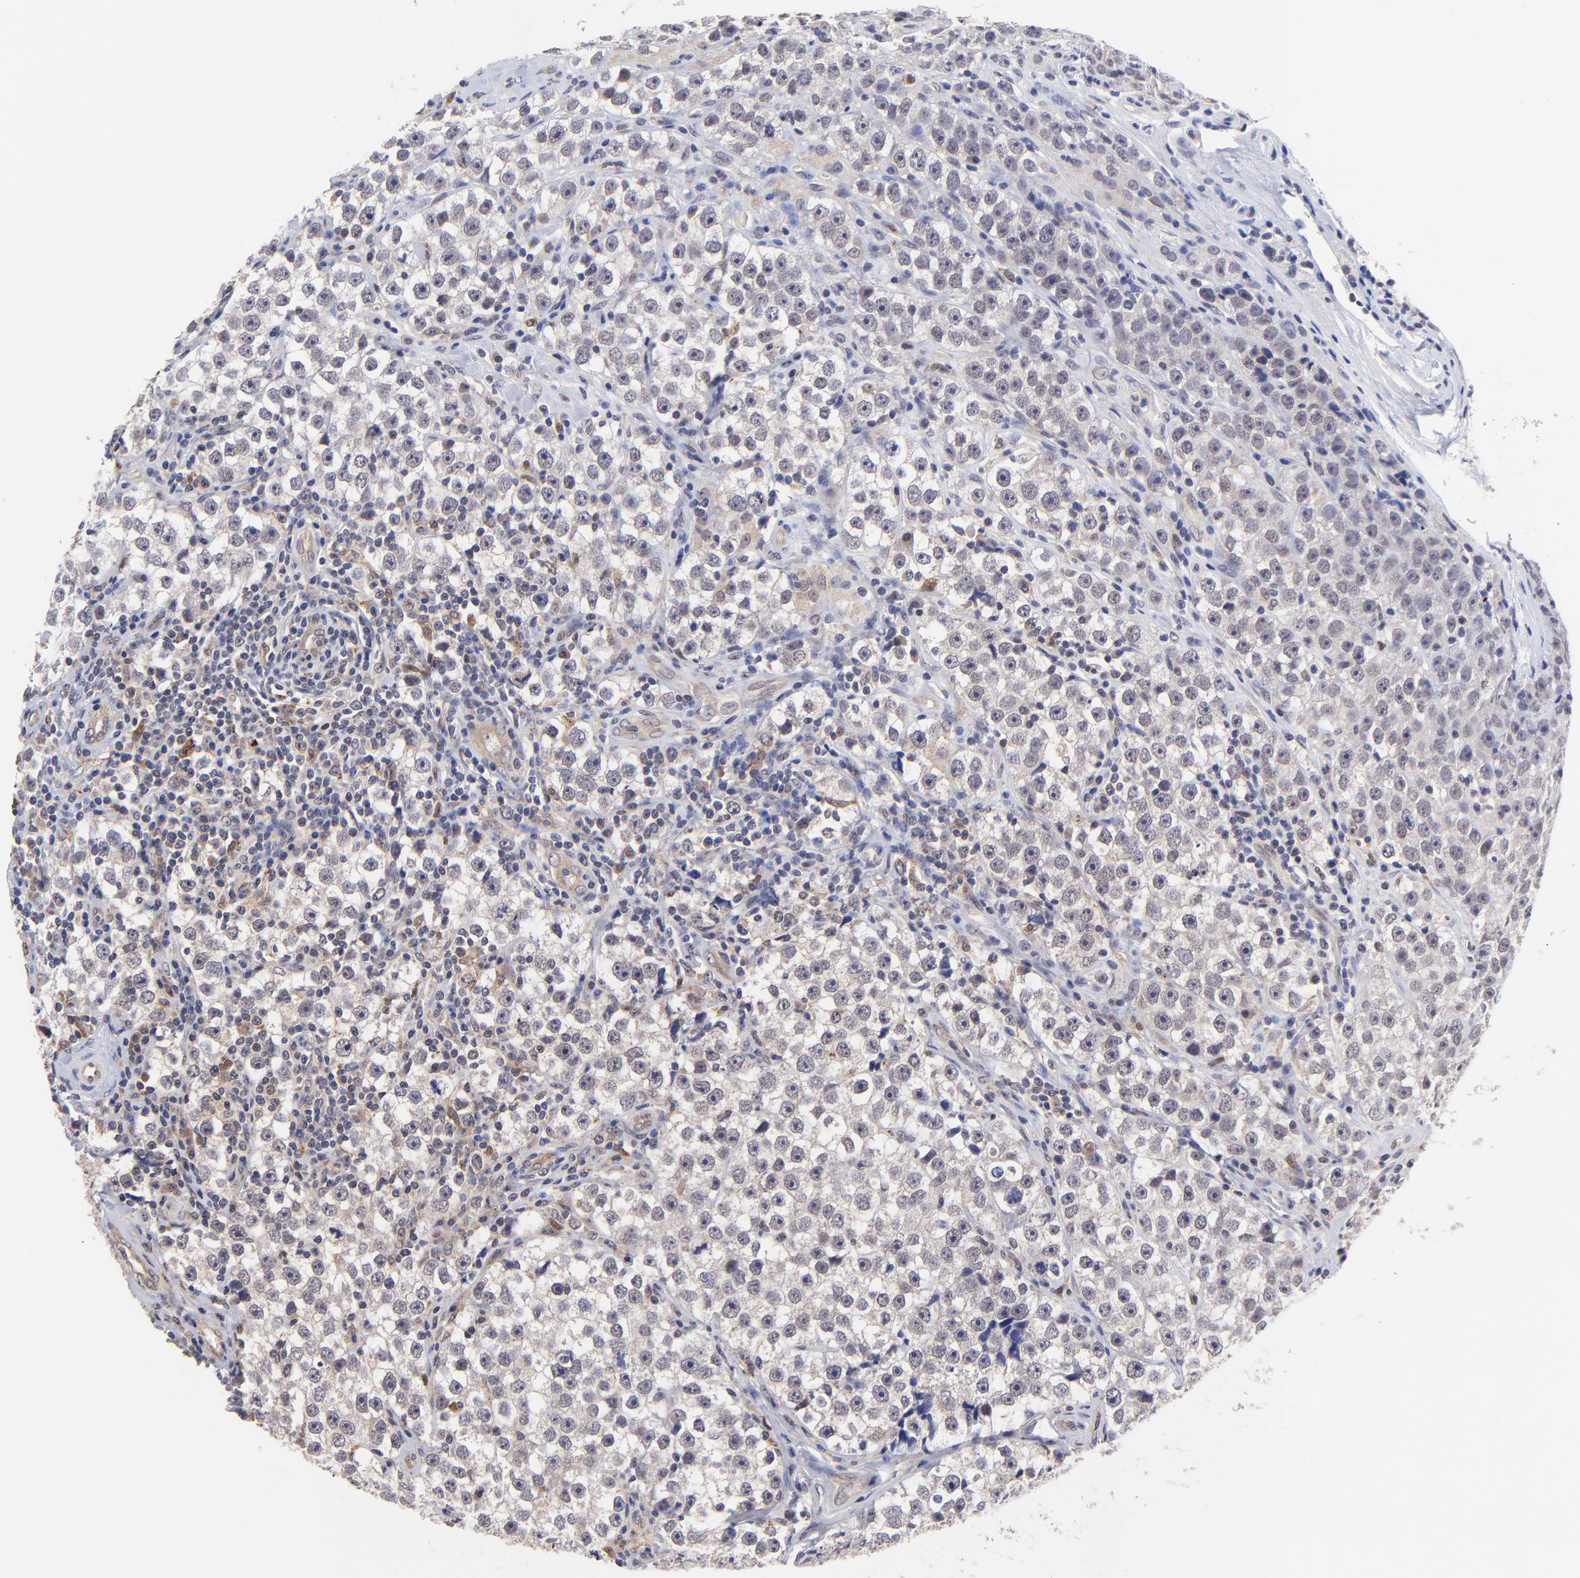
{"staining": {"intensity": "weak", "quantity": ">75%", "location": "cytoplasmic/membranous"}, "tissue": "testis cancer", "cell_type": "Tumor cells", "image_type": "cancer", "snomed": [{"axis": "morphology", "description": "Seminoma, NOS"}, {"axis": "topography", "description": "Testis"}], "caption": "Weak cytoplasmic/membranous protein expression is seen in approximately >75% of tumor cells in seminoma (testis).", "gene": "ZNF747", "patient": {"sex": "male", "age": 32}}